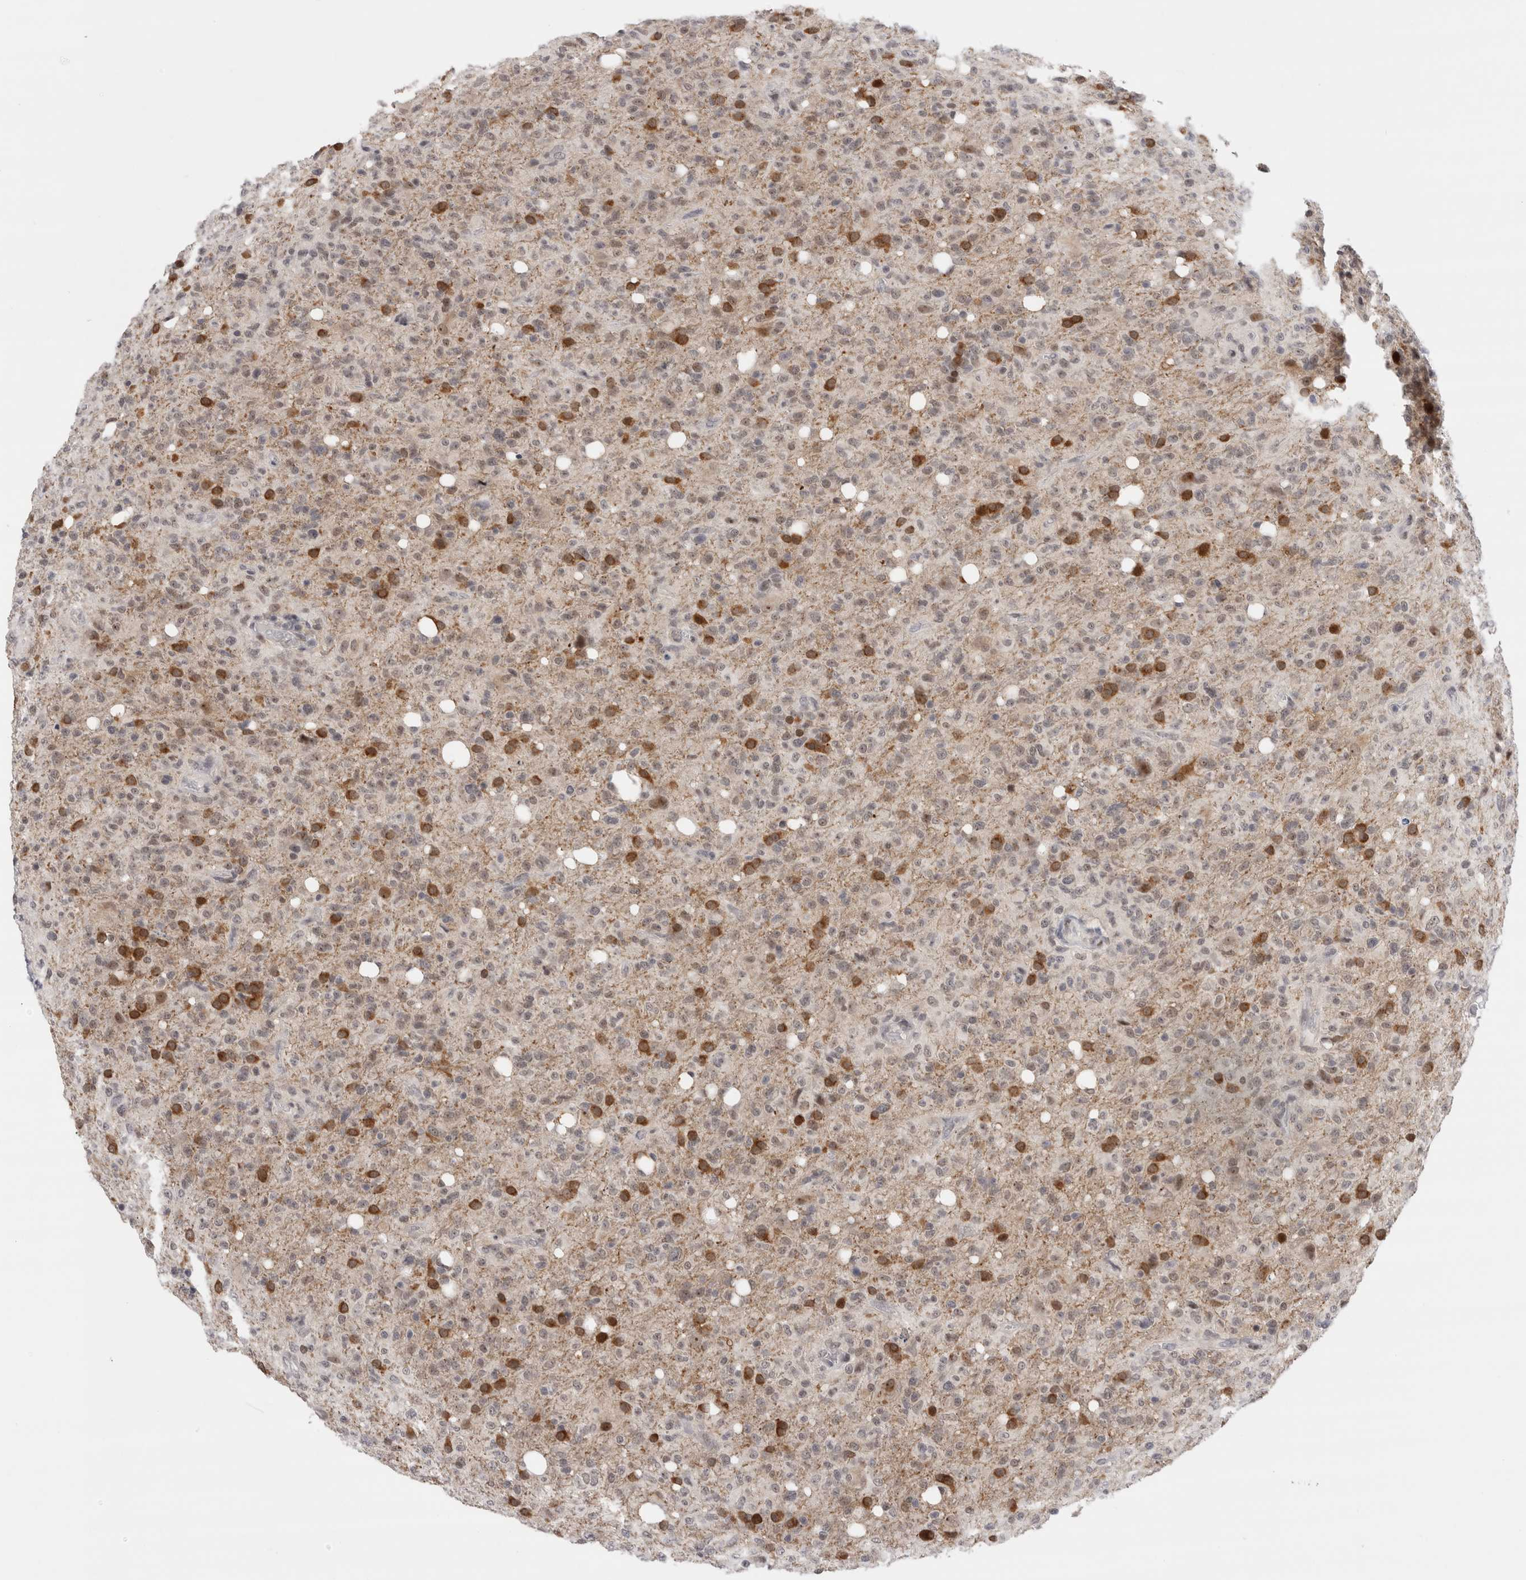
{"staining": {"intensity": "moderate", "quantity": "<25%", "location": "cytoplasmic/membranous,nuclear"}, "tissue": "glioma", "cell_type": "Tumor cells", "image_type": "cancer", "snomed": [{"axis": "morphology", "description": "Glioma, malignant, High grade"}, {"axis": "topography", "description": "Brain"}], "caption": "DAB immunohistochemical staining of human malignant high-grade glioma reveals moderate cytoplasmic/membranous and nuclear protein expression in about <25% of tumor cells. The staining was performed using DAB to visualize the protein expression in brown, while the nuclei were stained in blue with hematoxylin (Magnification: 20x).", "gene": "ZNF521", "patient": {"sex": "female", "age": 57}}